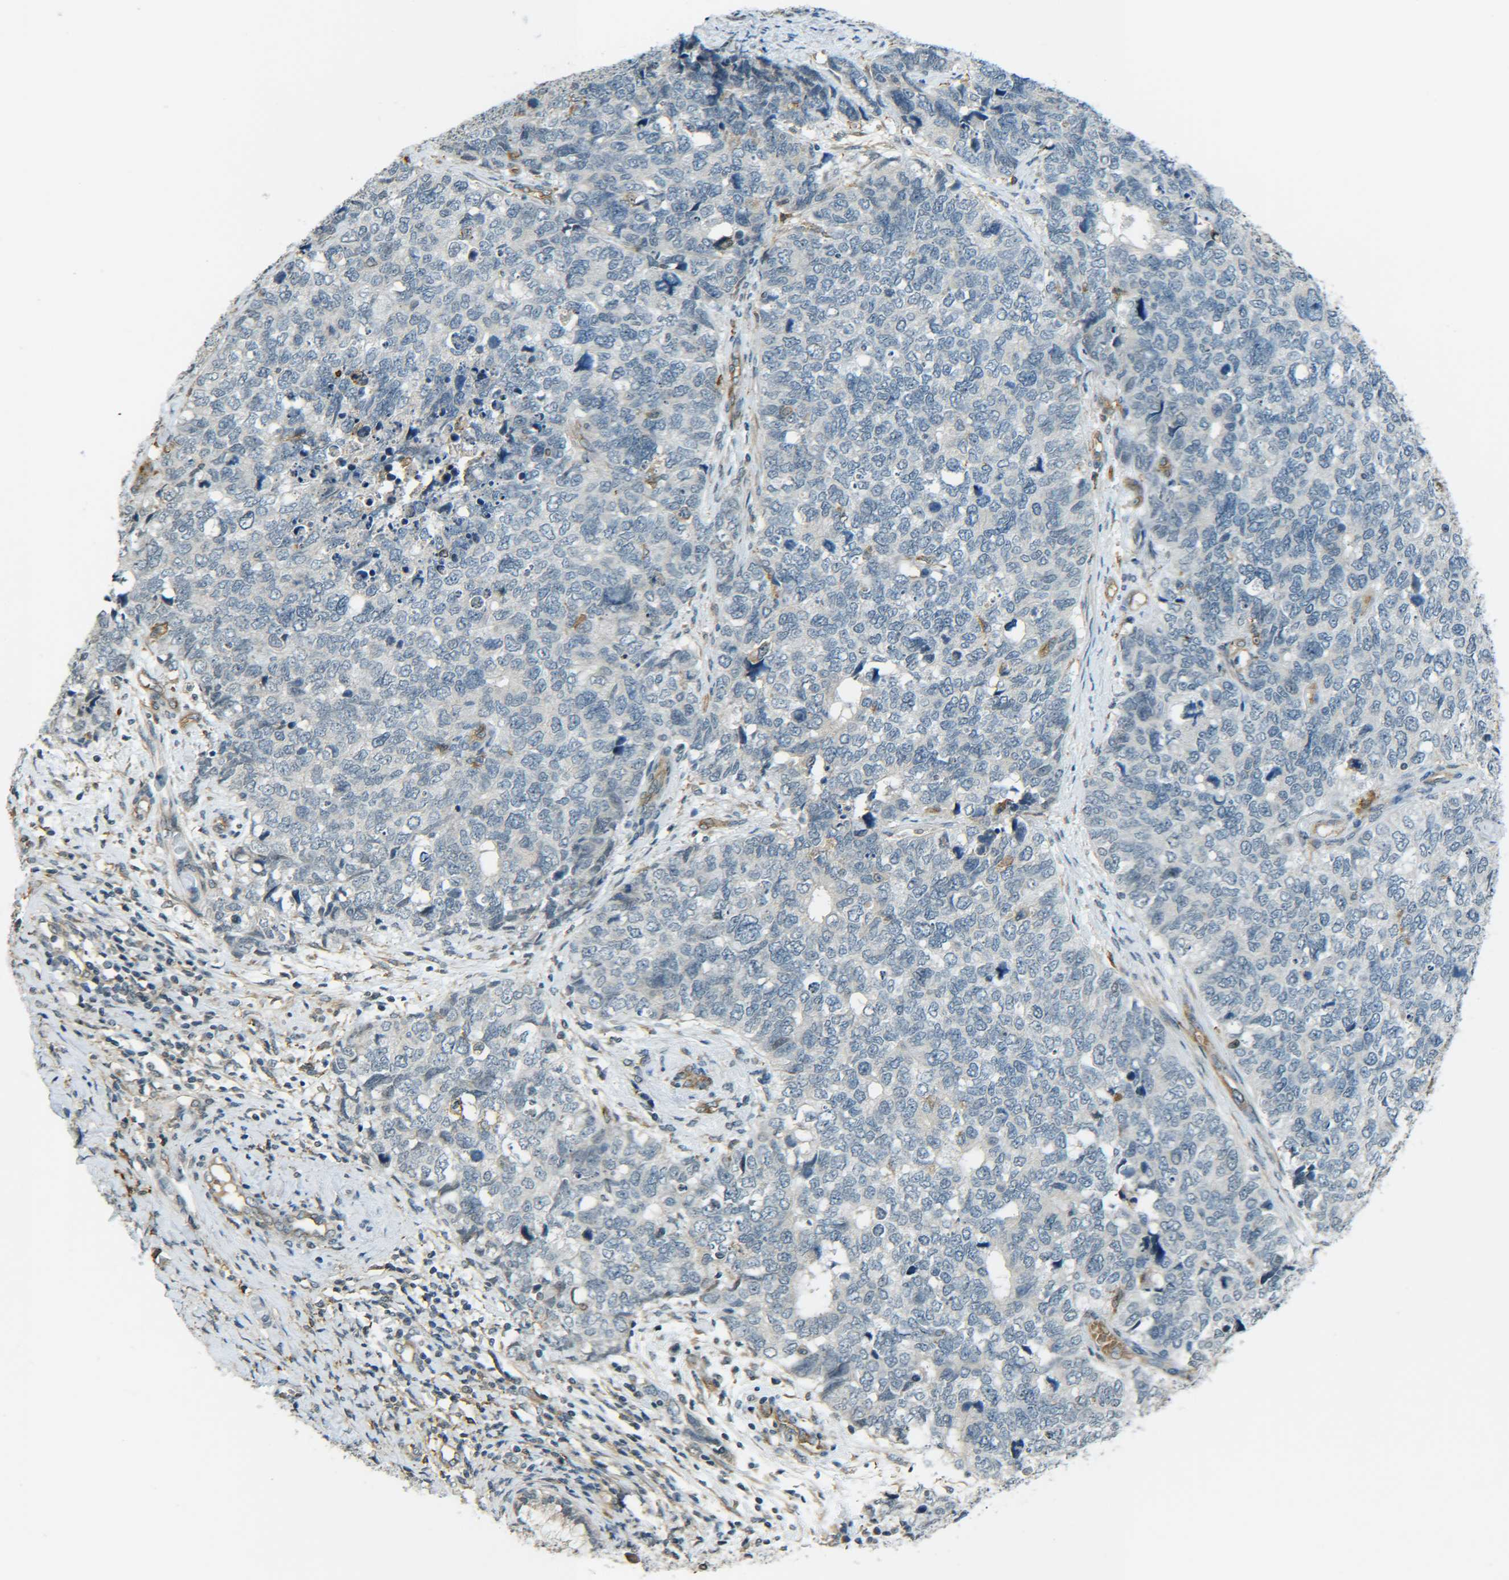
{"staining": {"intensity": "negative", "quantity": "none", "location": "none"}, "tissue": "cervical cancer", "cell_type": "Tumor cells", "image_type": "cancer", "snomed": [{"axis": "morphology", "description": "Squamous cell carcinoma, NOS"}, {"axis": "topography", "description": "Cervix"}], "caption": "The image exhibits no staining of tumor cells in squamous cell carcinoma (cervical). (DAB (3,3'-diaminobenzidine) immunohistochemistry (IHC) with hematoxylin counter stain).", "gene": "DAB2", "patient": {"sex": "female", "age": 63}}